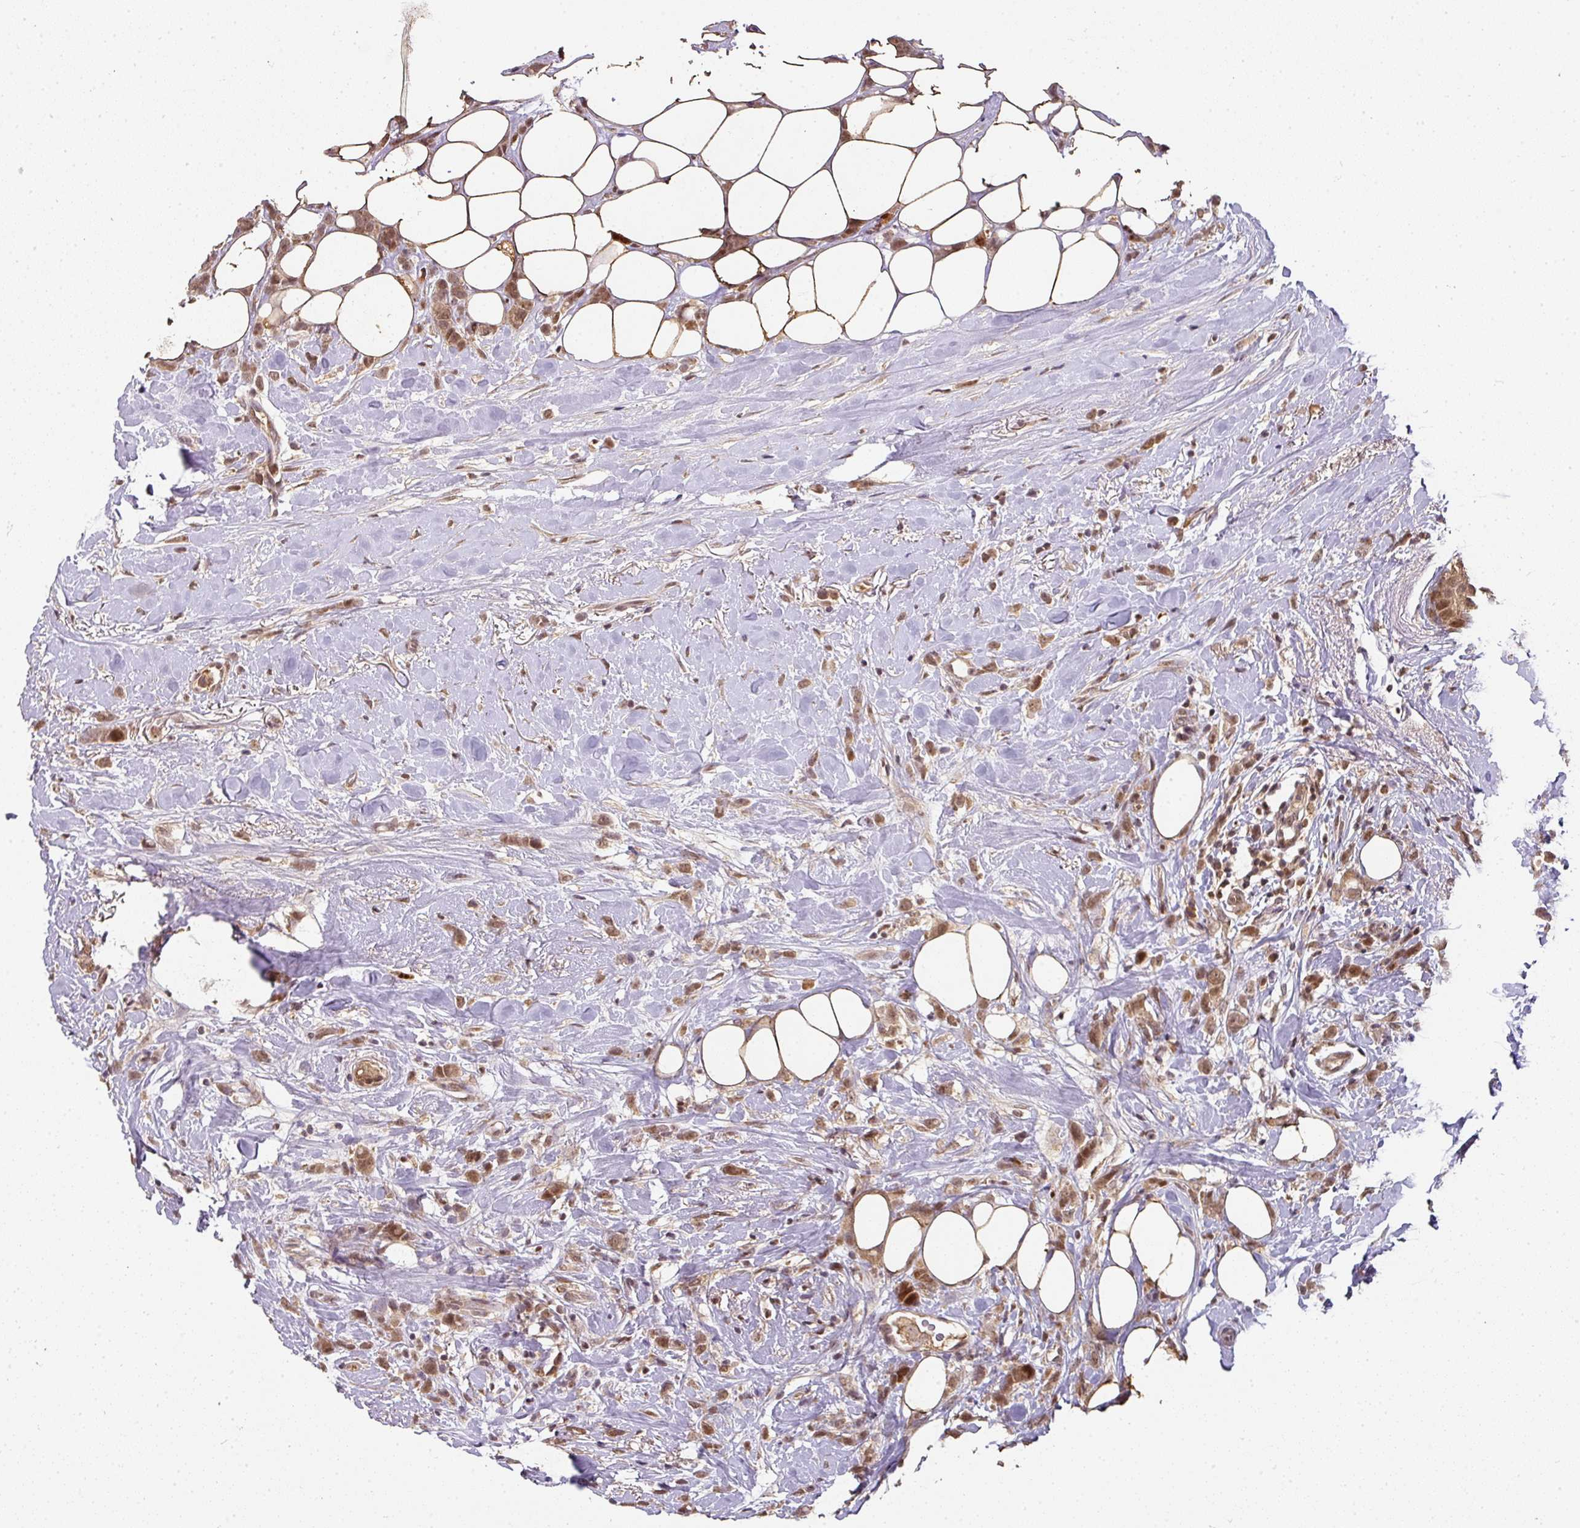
{"staining": {"intensity": "moderate", "quantity": ">75%", "location": "cytoplasmic/membranous,nuclear"}, "tissue": "breast cancer", "cell_type": "Tumor cells", "image_type": "cancer", "snomed": [{"axis": "morphology", "description": "Duct carcinoma"}, {"axis": "topography", "description": "Breast"}], "caption": "Protein expression analysis of human breast cancer reveals moderate cytoplasmic/membranous and nuclear positivity in approximately >75% of tumor cells. (DAB IHC, brown staining for protein, blue staining for nuclei).", "gene": "RANBP9", "patient": {"sex": "female", "age": 80}}